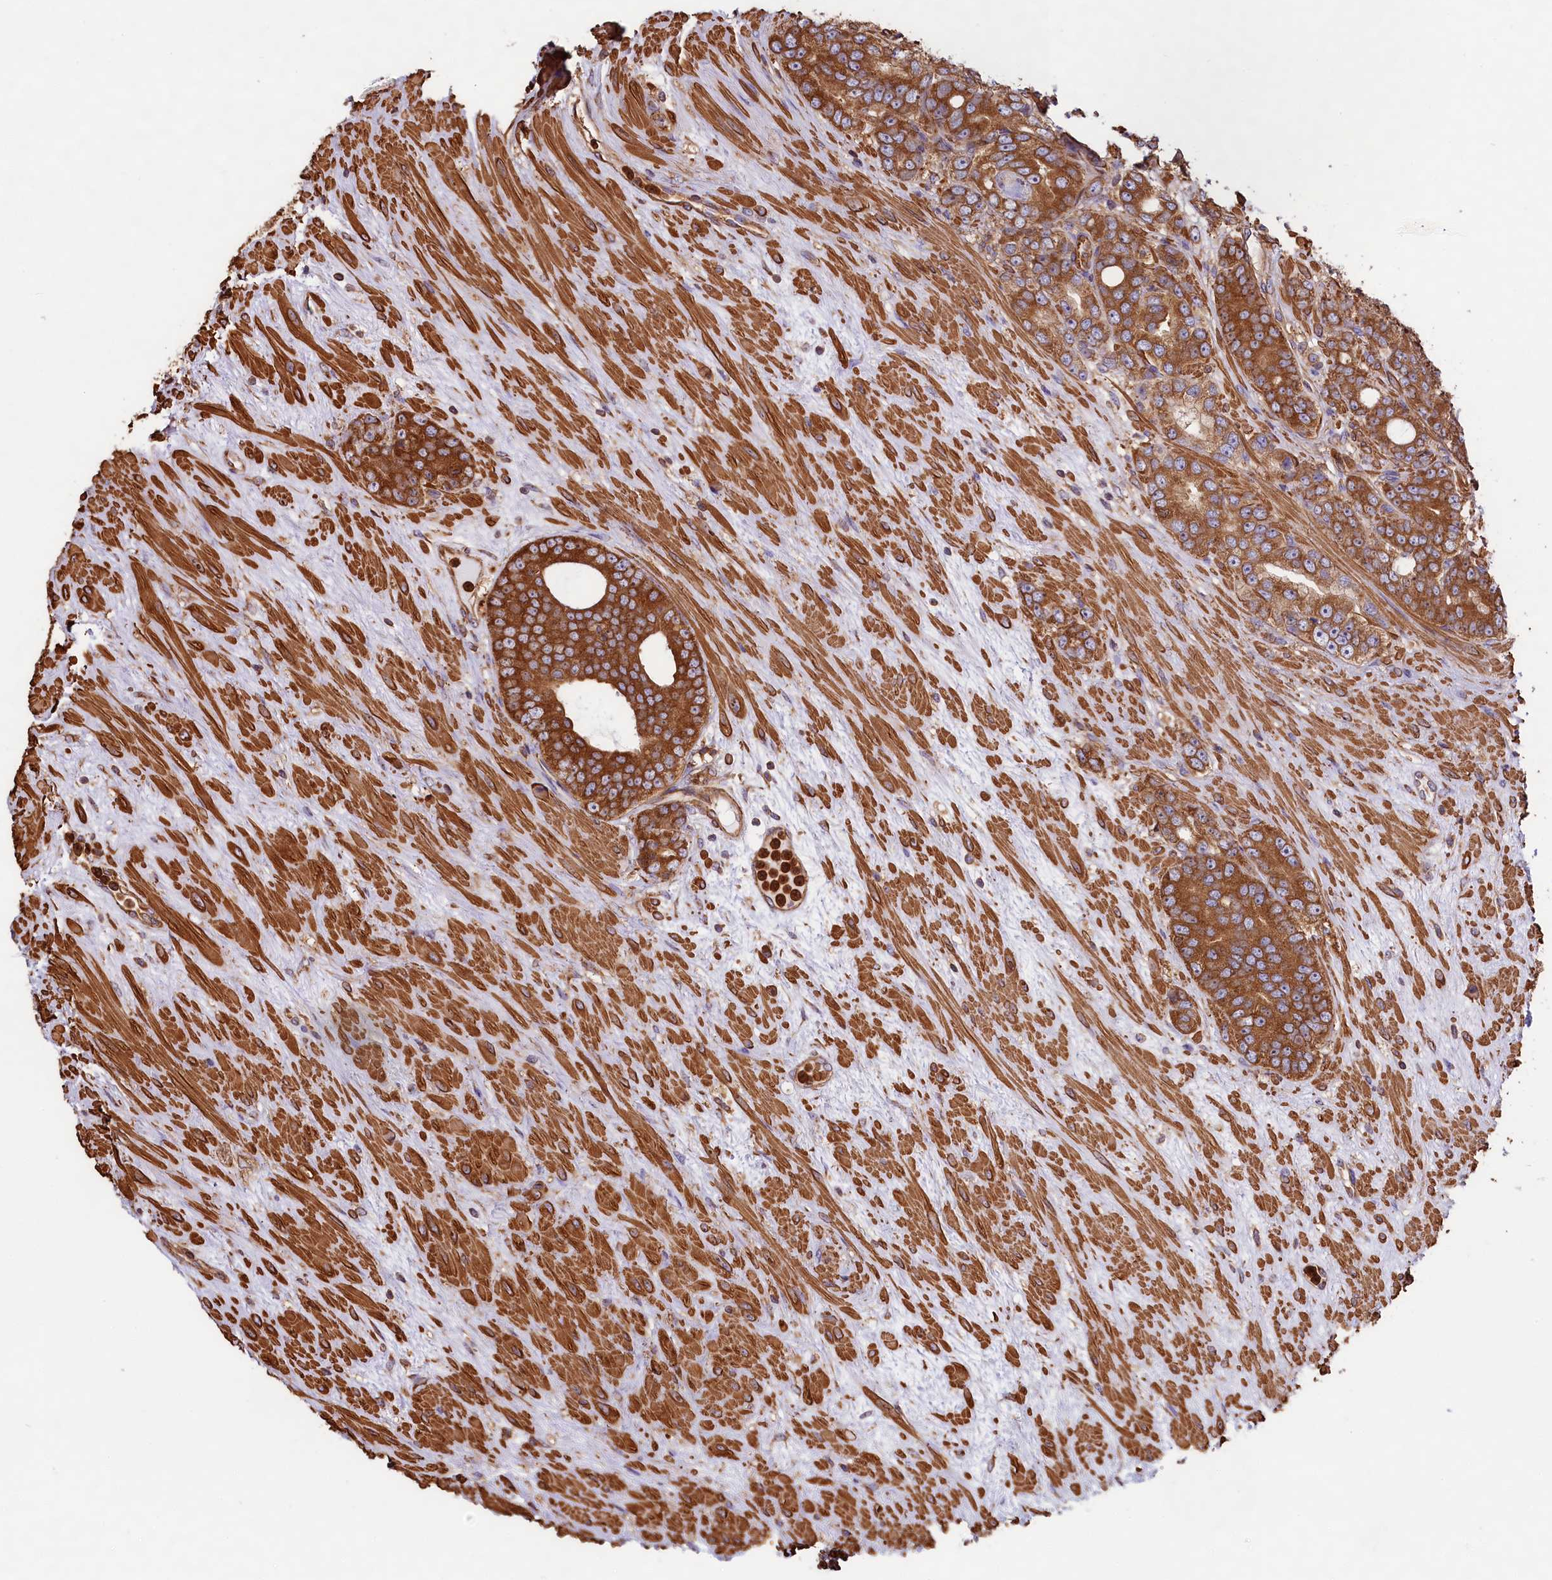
{"staining": {"intensity": "strong", "quantity": ">75%", "location": "cytoplasmic/membranous"}, "tissue": "prostate cancer", "cell_type": "Tumor cells", "image_type": "cancer", "snomed": [{"axis": "morphology", "description": "Adenocarcinoma, High grade"}, {"axis": "topography", "description": "Prostate"}], "caption": "Prostate cancer (high-grade adenocarcinoma) stained with DAB IHC shows high levels of strong cytoplasmic/membranous staining in about >75% of tumor cells.", "gene": "GYS1", "patient": {"sex": "male", "age": 64}}